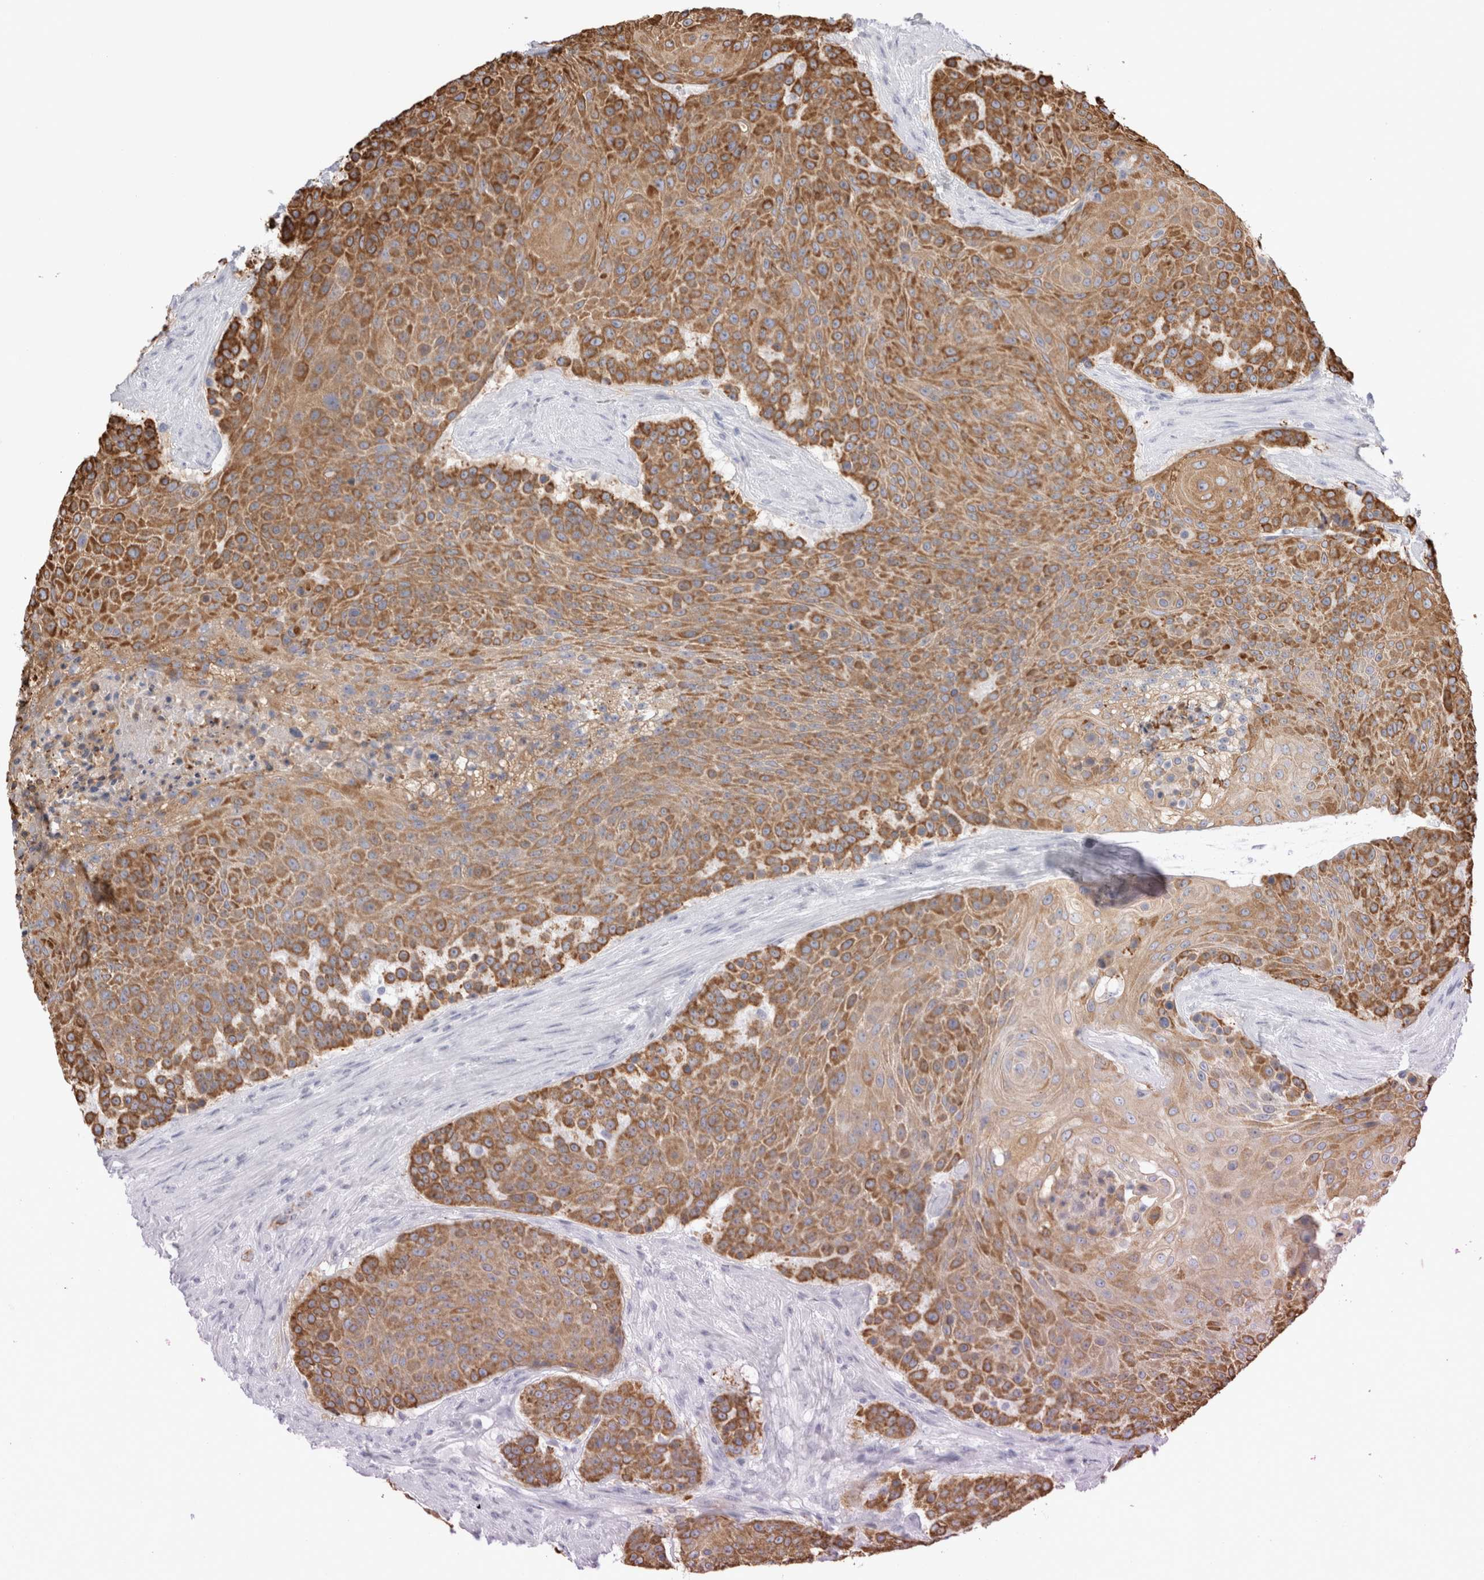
{"staining": {"intensity": "moderate", "quantity": ">75%", "location": "cytoplasmic/membranous"}, "tissue": "urothelial cancer", "cell_type": "Tumor cells", "image_type": "cancer", "snomed": [{"axis": "morphology", "description": "Urothelial carcinoma, High grade"}, {"axis": "topography", "description": "Urinary bladder"}], "caption": "Immunohistochemistry staining of urothelial cancer, which exhibits medium levels of moderate cytoplasmic/membranous staining in approximately >75% of tumor cells indicating moderate cytoplasmic/membranous protein expression. The staining was performed using DAB (3,3'-diaminobenzidine) (brown) for protein detection and nuclei were counterstained in hematoxylin (blue).", "gene": "MUC15", "patient": {"sex": "female", "age": 63}}